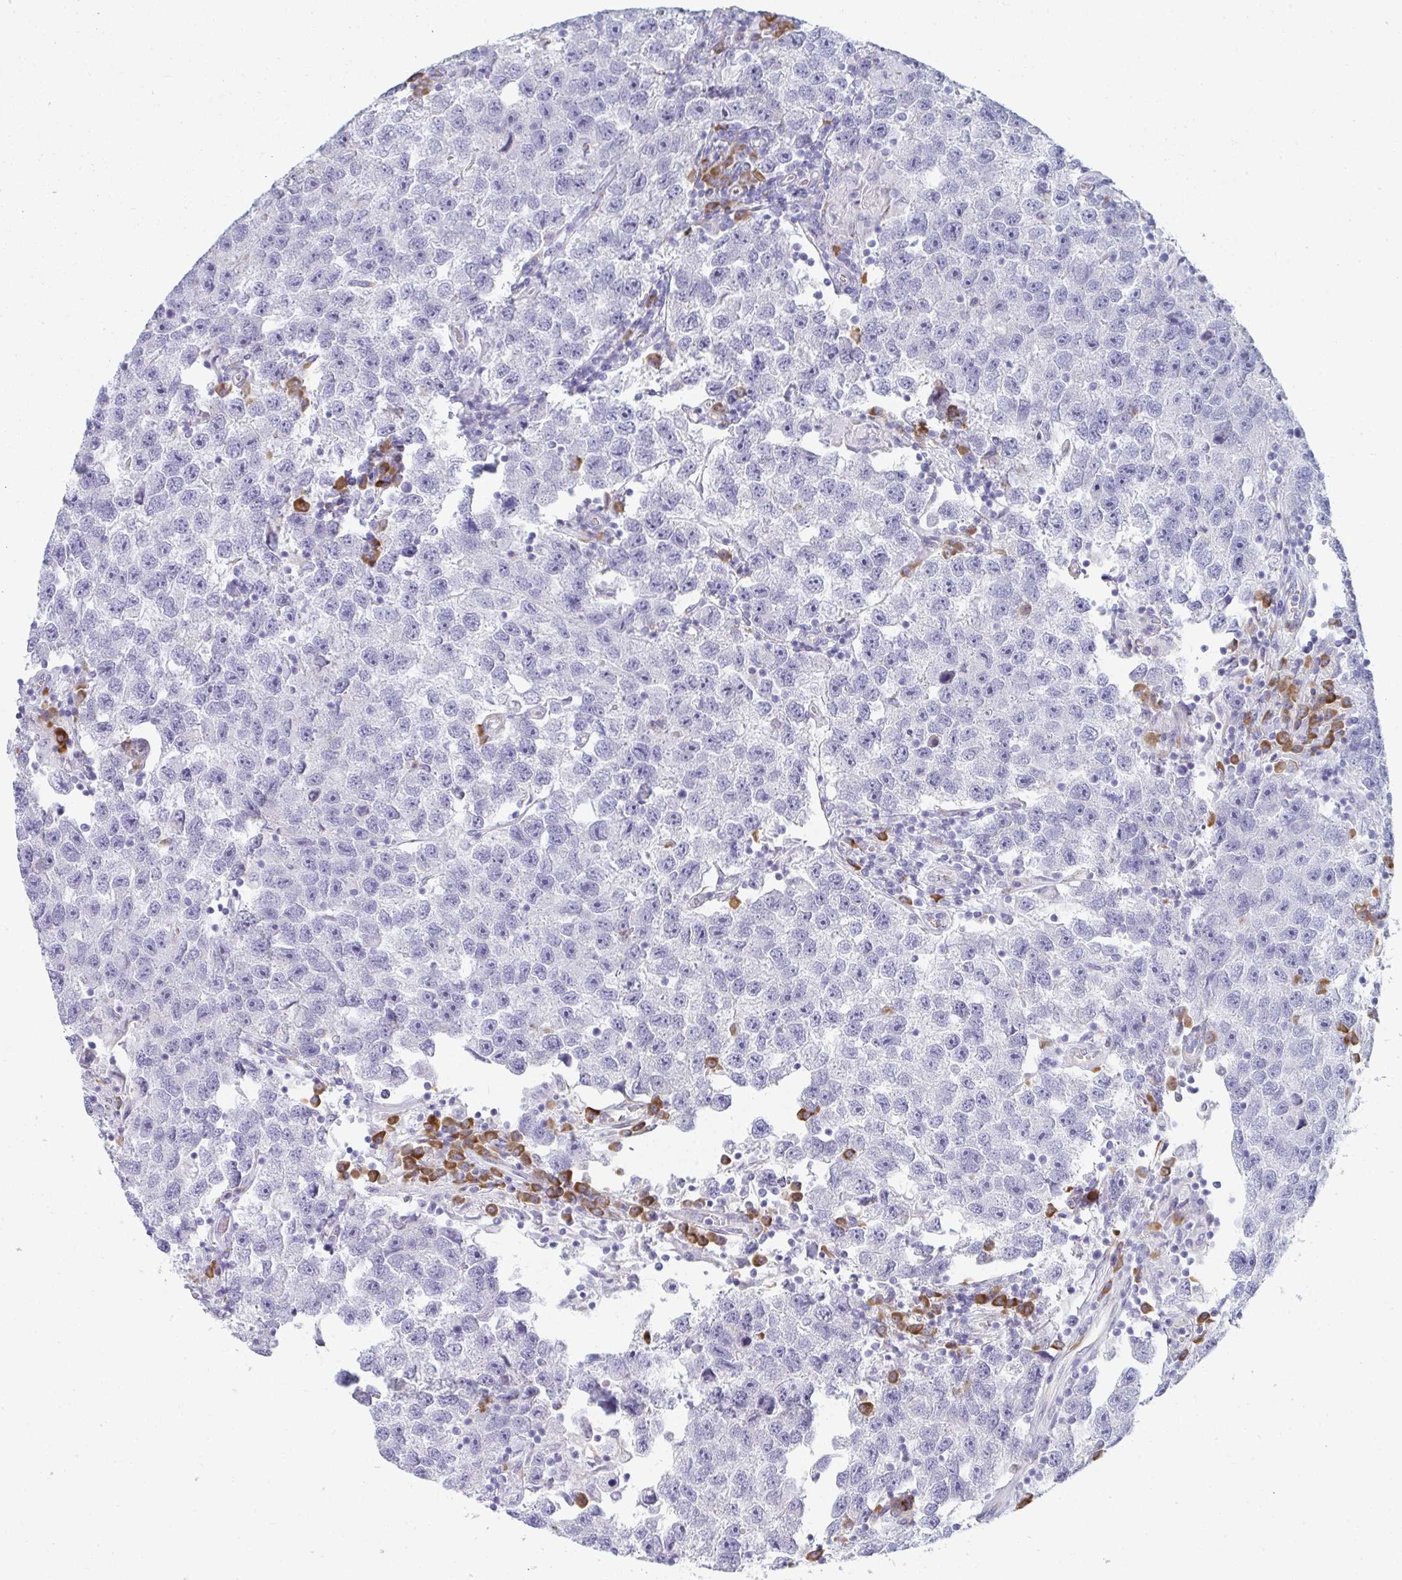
{"staining": {"intensity": "negative", "quantity": "none", "location": "none"}, "tissue": "testis cancer", "cell_type": "Tumor cells", "image_type": "cancer", "snomed": [{"axis": "morphology", "description": "Seminoma, NOS"}, {"axis": "topography", "description": "Testis"}], "caption": "Image shows no protein expression in tumor cells of seminoma (testis) tissue. Nuclei are stained in blue.", "gene": "SHROOM1", "patient": {"sex": "male", "age": 26}}